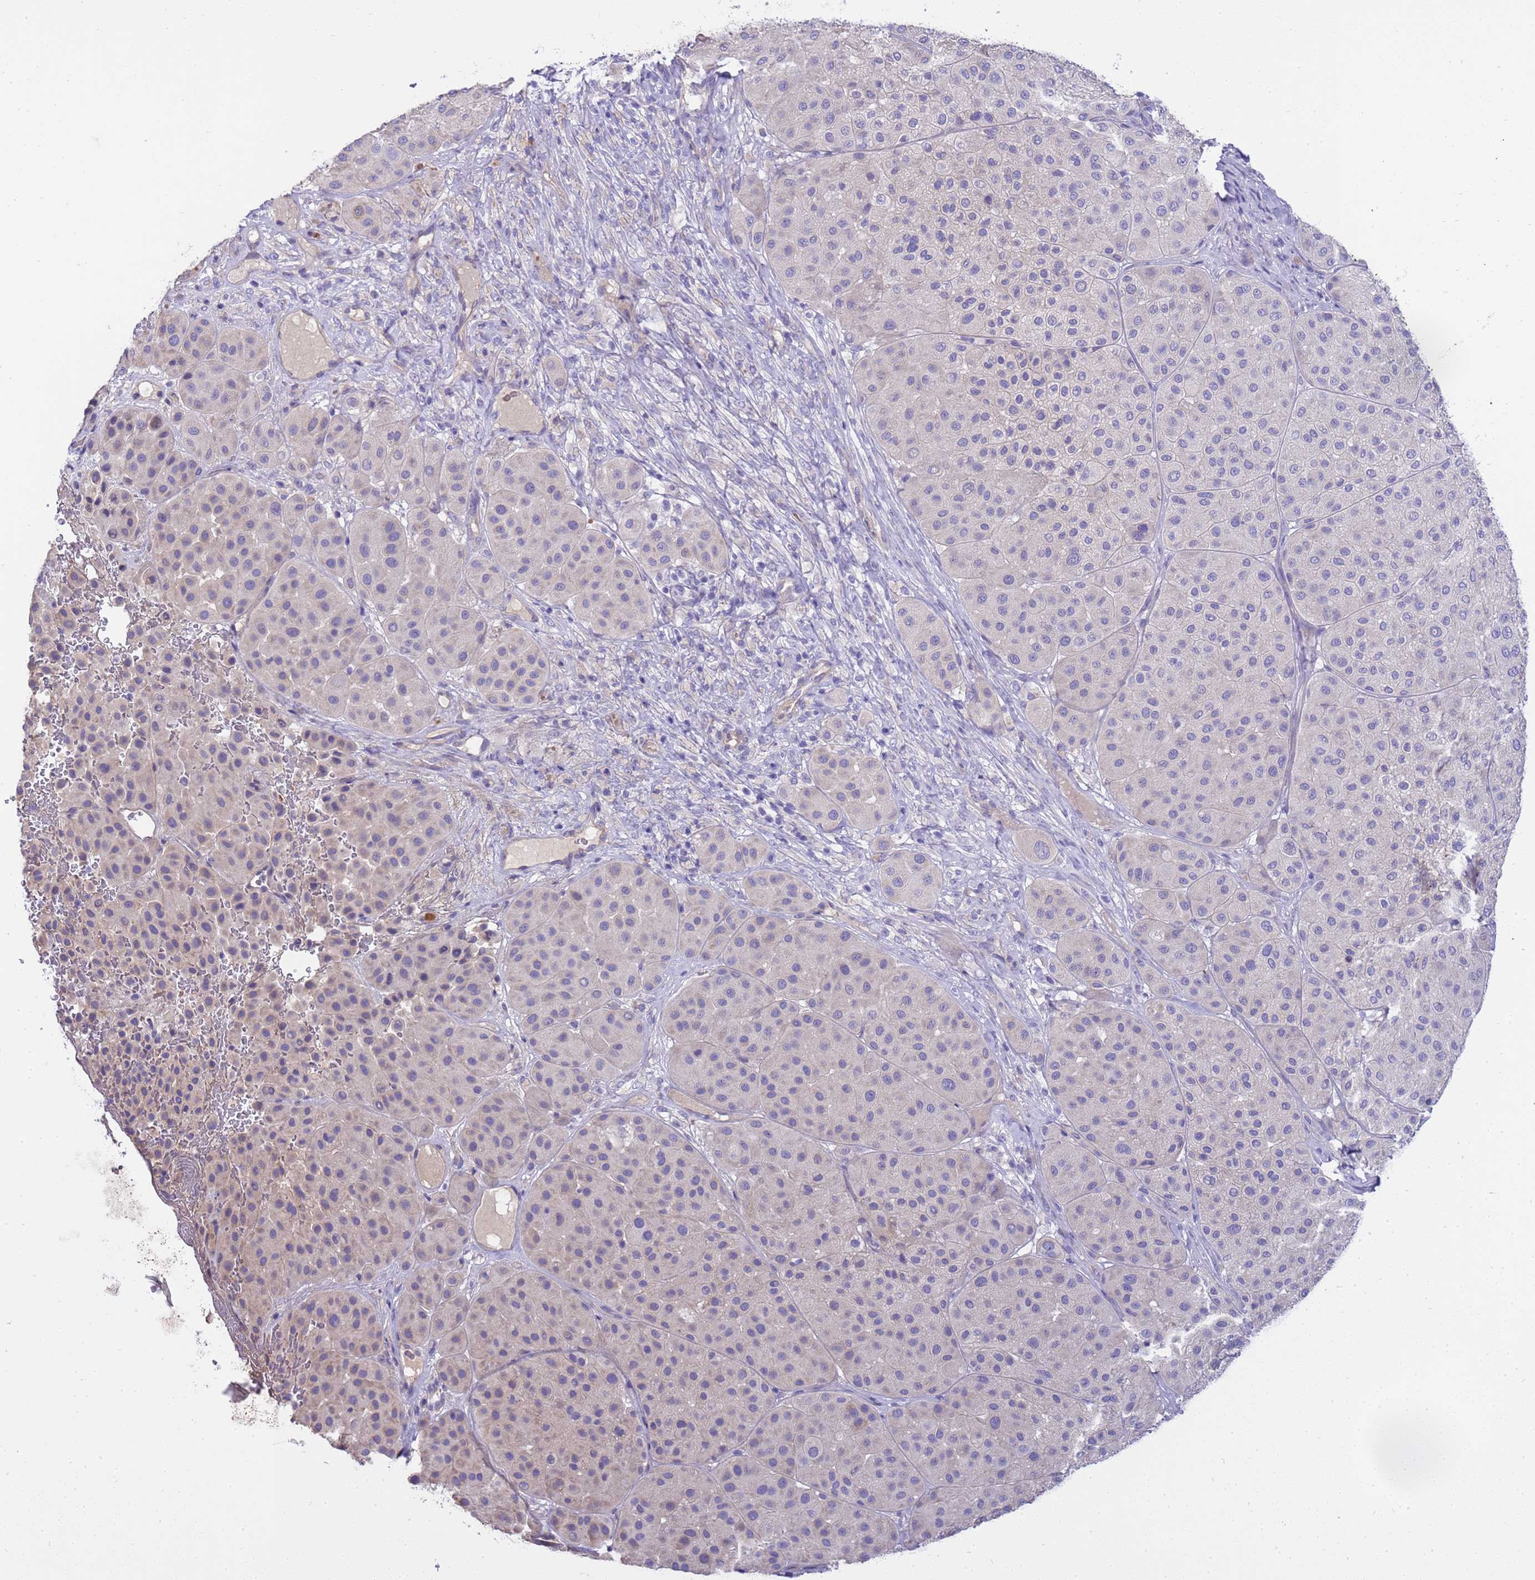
{"staining": {"intensity": "negative", "quantity": "none", "location": "none"}, "tissue": "melanoma", "cell_type": "Tumor cells", "image_type": "cancer", "snomed": [{"axis": "morphology", "description": "Malignant melanoma, Metastatic site"}, {"axis": "topography", "description": "Smooth muscle"}], "caption": "This is an IHC micrograph of human malignant melanoma (metastatic site). There is no staining in tumor cells.", "gene": "RIPPLY2", "patient": {"sex": "male", "age": 41}}